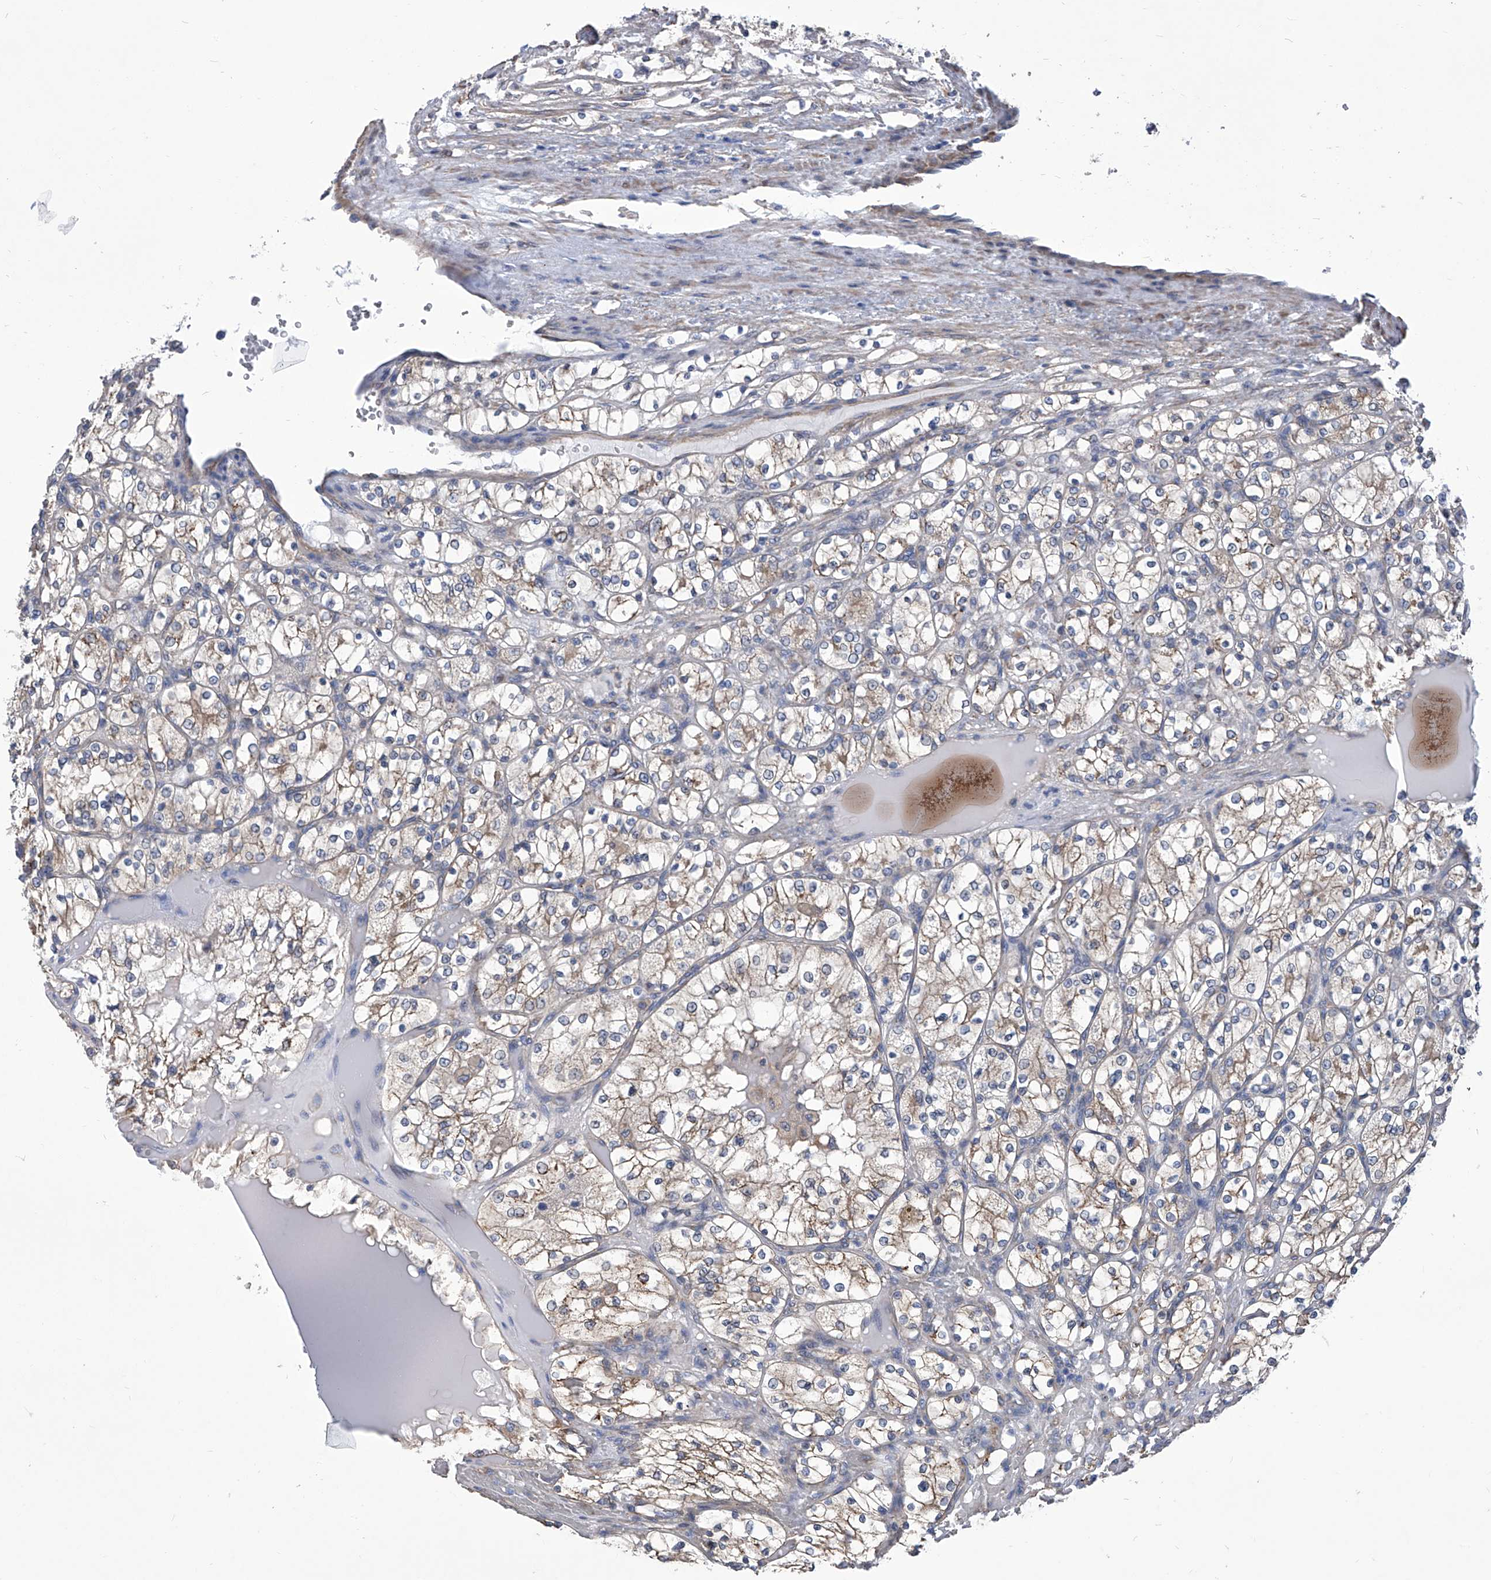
{"staining": {"intensity": "moderate", "quantity": ">75%", "location": "cytoplasmic/membranous"}, "tissue": "renal cancer", "cell_type": "Tumor cells", "image_type": "cancer", "snomed": [{"axis": "morphology", "description": "Adenocarcinoma, NOS"}, {"axis": "topography", "description": "Kidney"}], "caption": "Approximately >75% of tumor cells in human renal adenocarcinoma display moderate cytoplasmic/membranous protein positivity as visualized by brown immunohistochemical staining.", "gene": "SMS", "patient": {"sex": "female", "age": 69}}